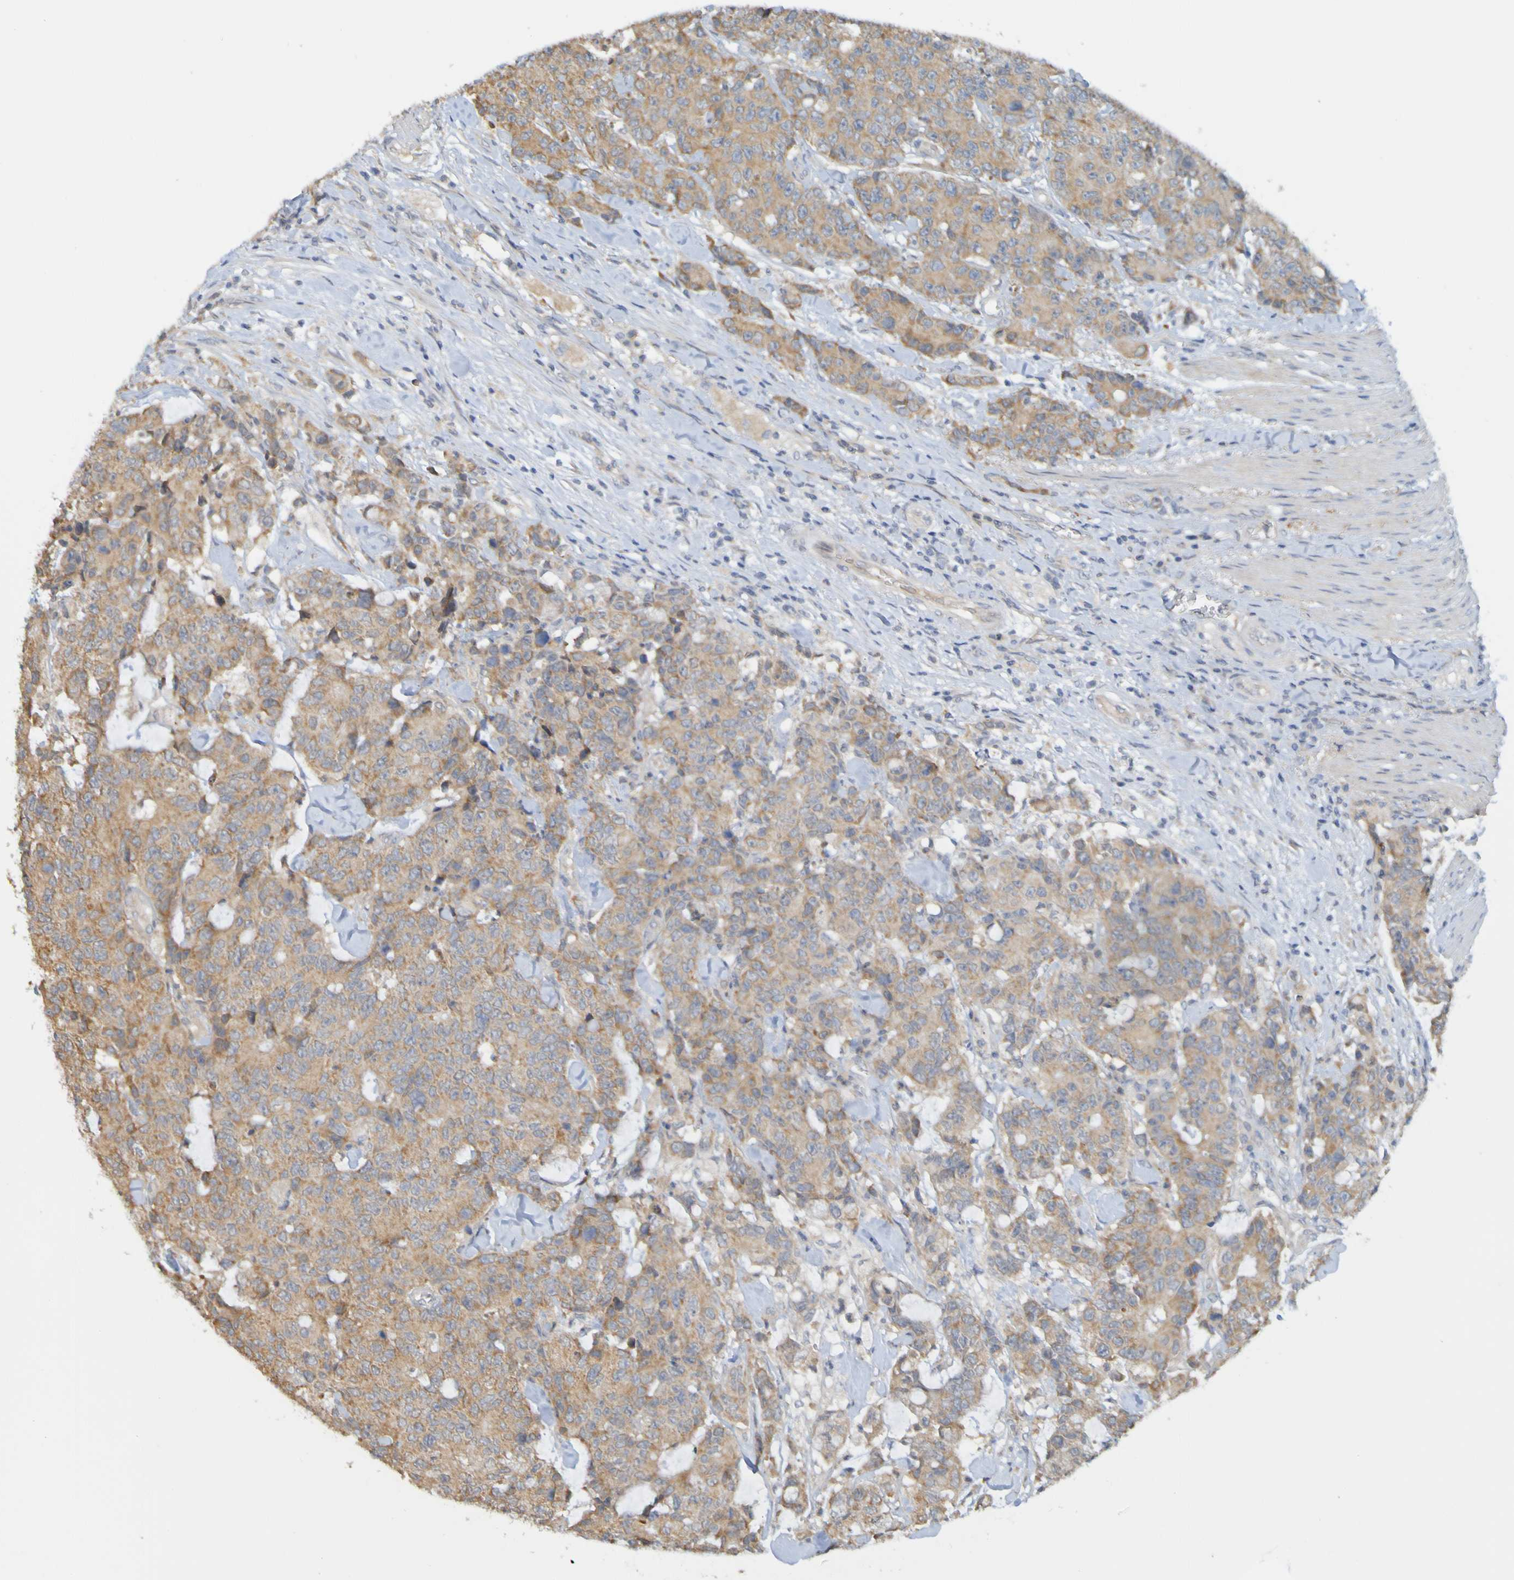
{"staining": {"intensity": "moderate", "quantity": ">75%", "location": "cytoplasmic/membranous"}, "tissue": "colorectal cancer", "cell_type": "Tumor cells", "image_type": "cancer", "snomed": [{"axis": "morphology", "description": "Adenocarcinoma, NOS"}, {"axis": "topography", "description": "Colon"}], "caption": "IHC staining of colorectal adenocarcinoma, which reveals medium levels of moderate cytoplasmic/membranous positivity in approximately >75% of tumor cells indicating moderate cytoplasmic/membranous protein positivity. The staining was performed using DAB (3,3'-diaminobenzidine) (brown) for protein detection and nuclei were counterstained in hematoxylin (blue).", "gene": "NAV2", "patient": {"sex": "female", "age": 86}}